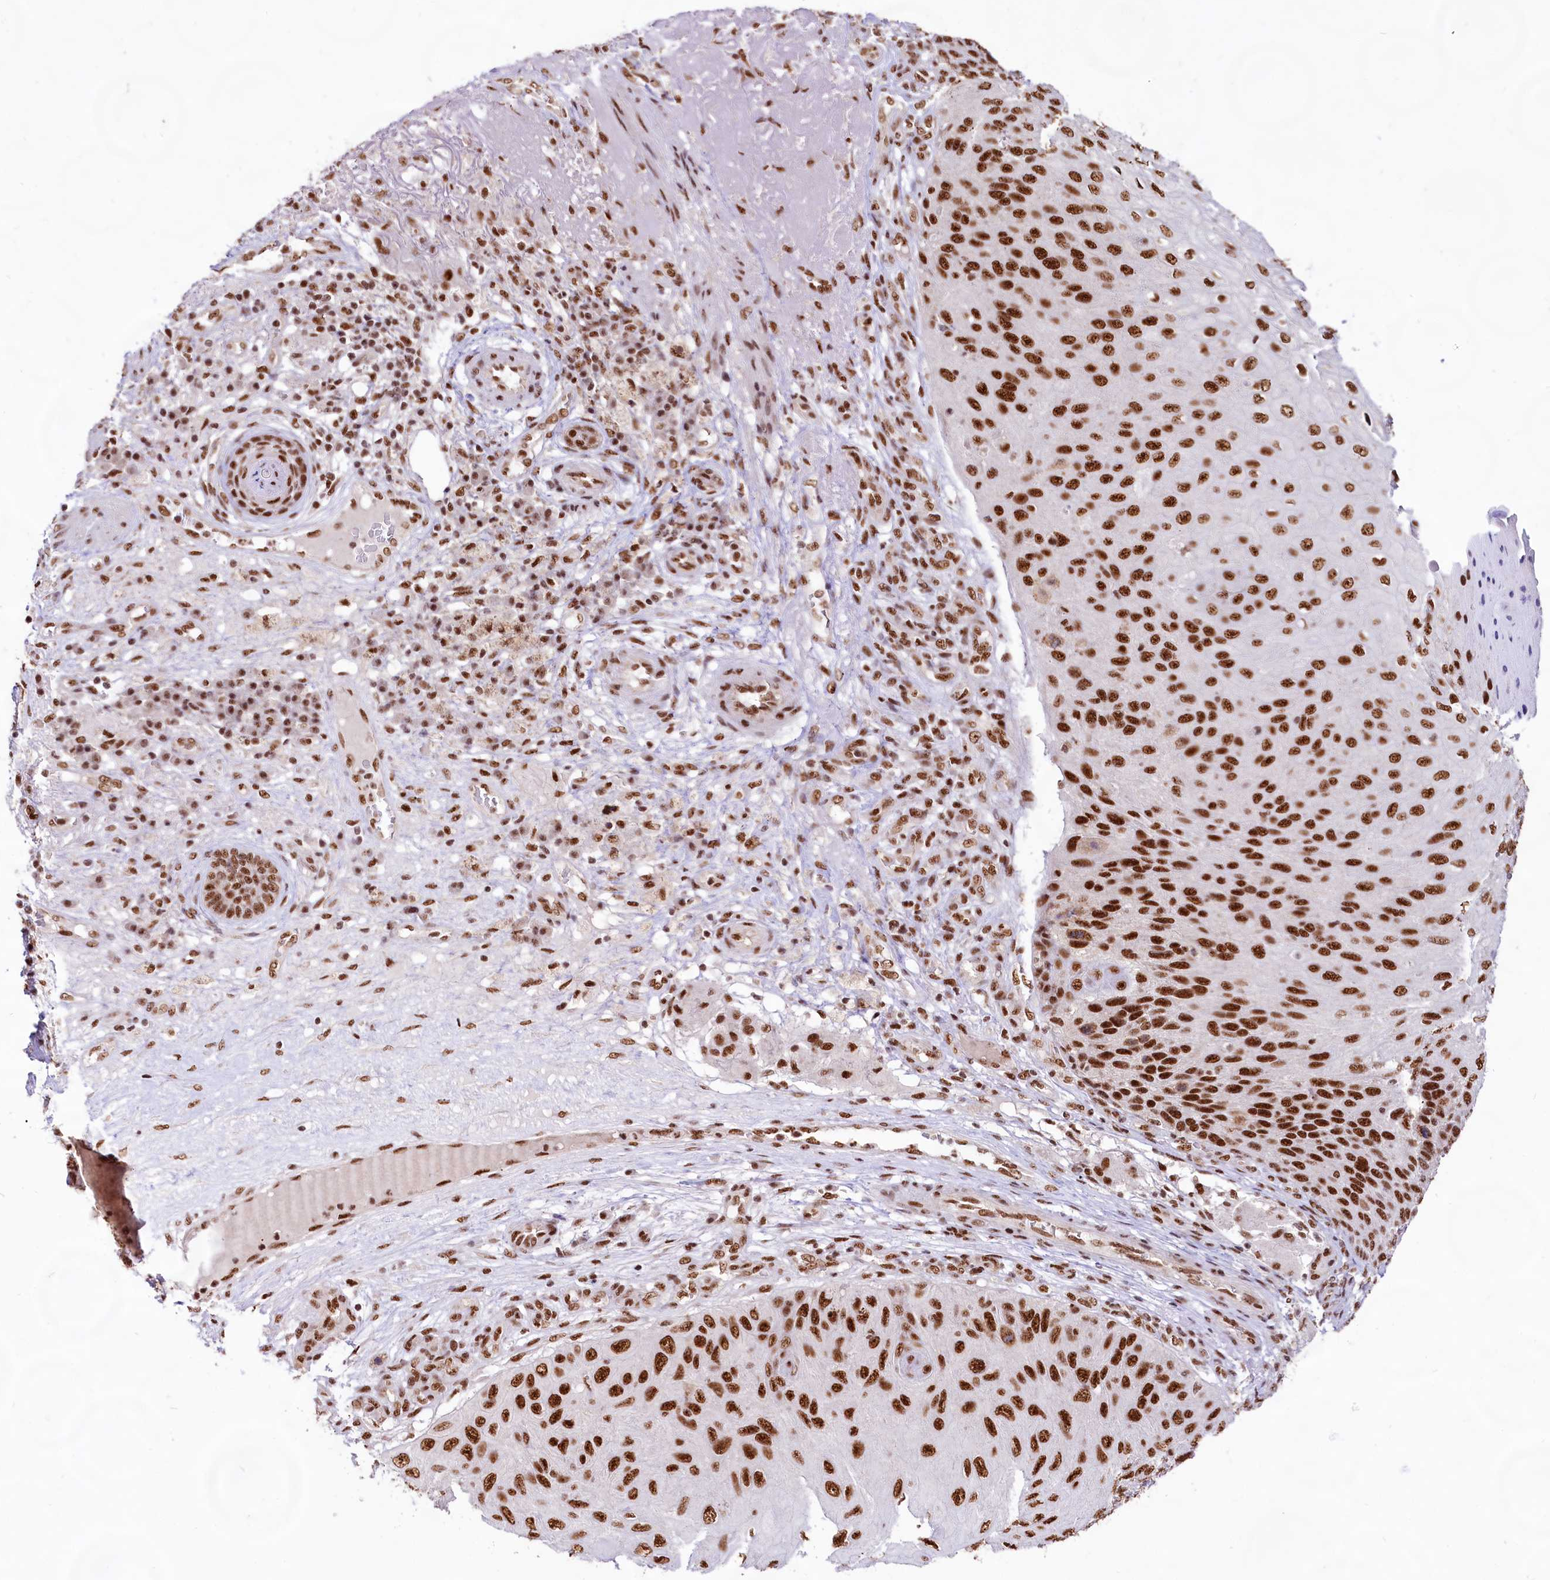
{"staining": {"intensity": "strong", "quantity": ">75%", "location": "nuclear"}, "tissue": "skin cancer", "cell_type": "Tumor cells", "image_type": "cancer", "snomed": [{"axis": "morphology", "description": "Squamous cell carcinoma, NOS"}, {"axis": "topography", "description": "Skin"}], "caption": "Tumor cells demonstrate high levels of strong nuclear staining in approximately >75% of cells in human skin cancer (squamous cell carcinoma).", "gene": "HIRA", "patient": {"sex": "female", "age": 88}}